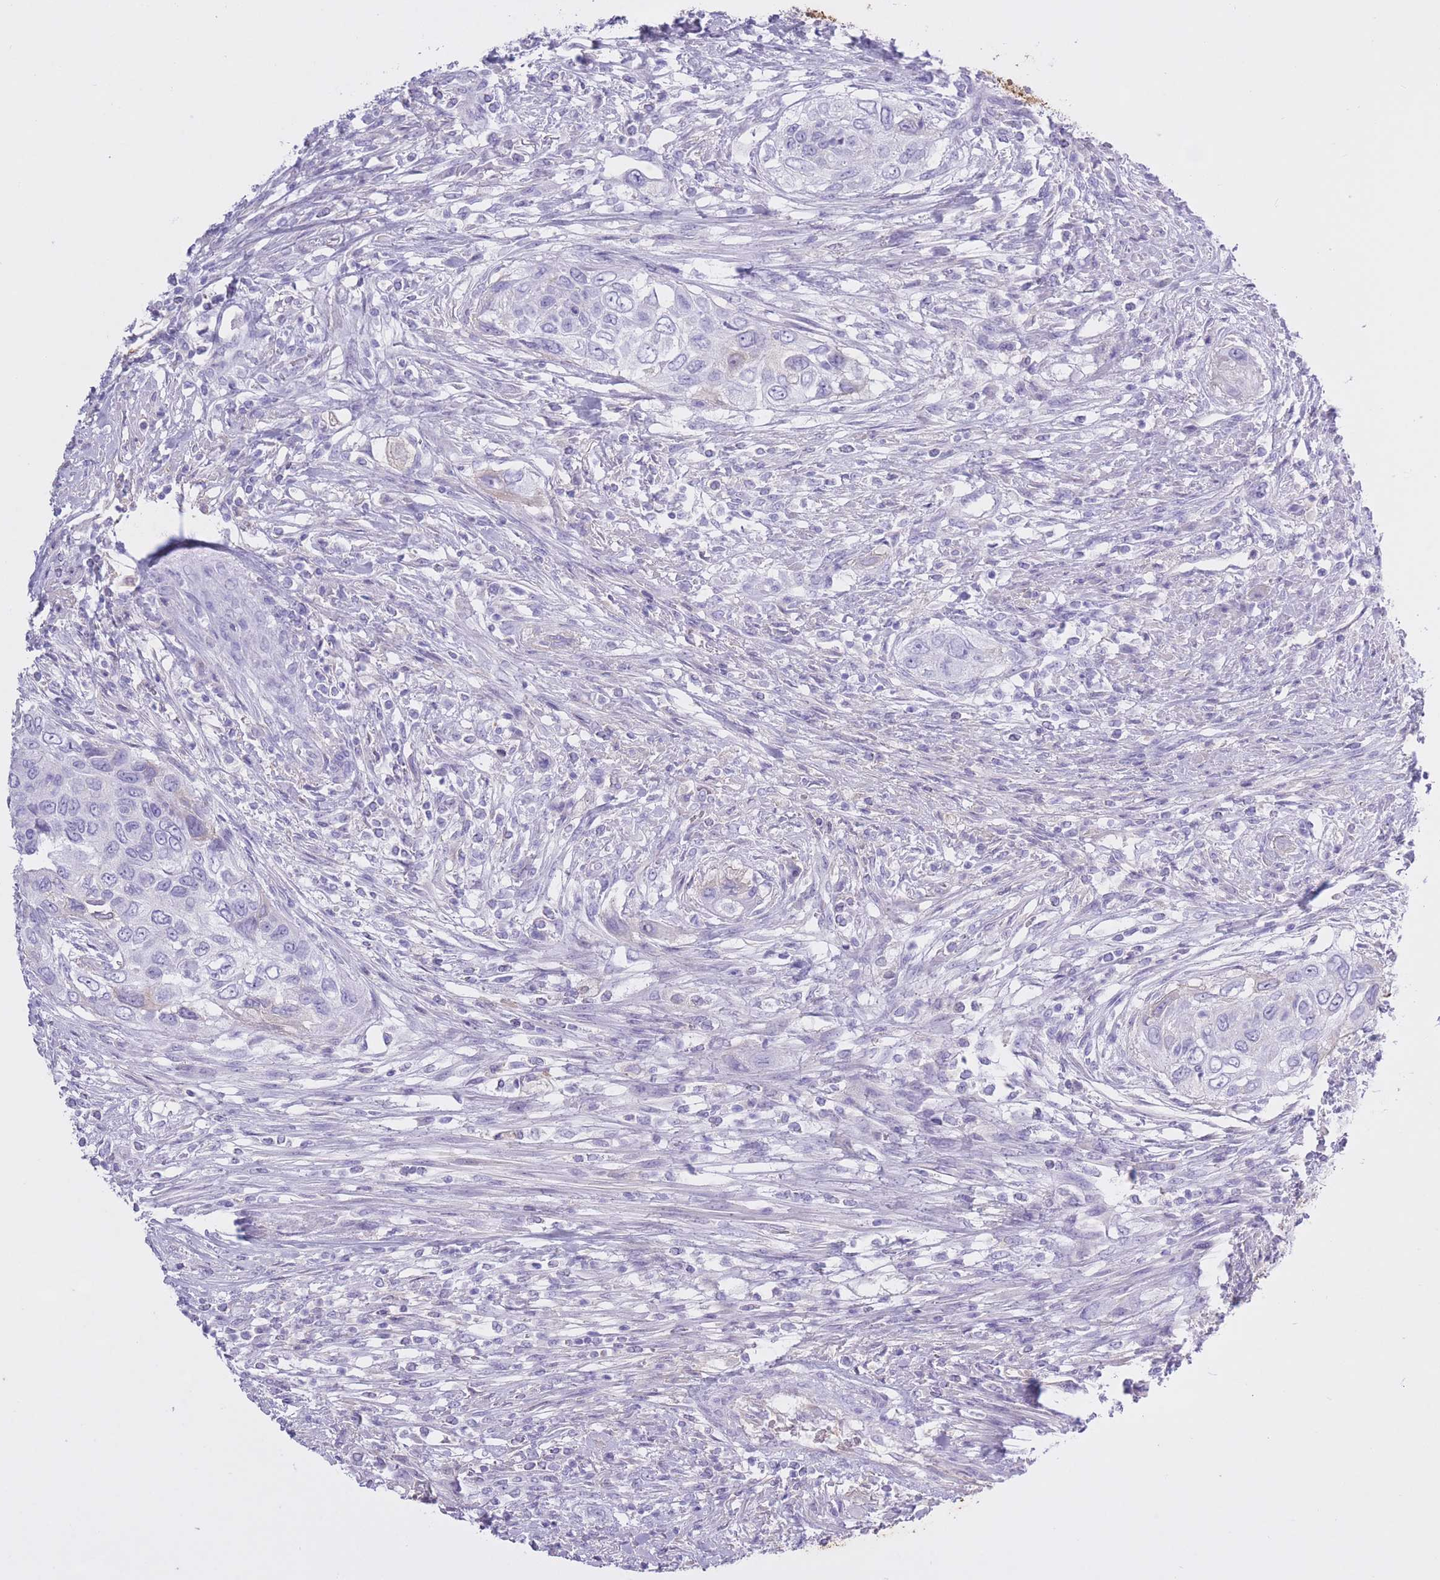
{"staining": {"intensity": "negative", "quantity": "none", "location": "none"}, "tissue": "urothelial cancer", "cell_type": "Tumor cells", "image_type": "cancer", "snomed": [{"axis": "morphology", "description": "Urothelial carcinoma, High grade"}, {"axis": "topography", "description": "Urinary bladder"}], "caption": "Tumor cells are negative for protein expression in human urothelial cancer. (DAB (3,3'-diaminobenzidine) immunohistochemistry (IHC), high magnification).", "gene": "AP3S2", "patient": {"sex": "female", "age": 60}}